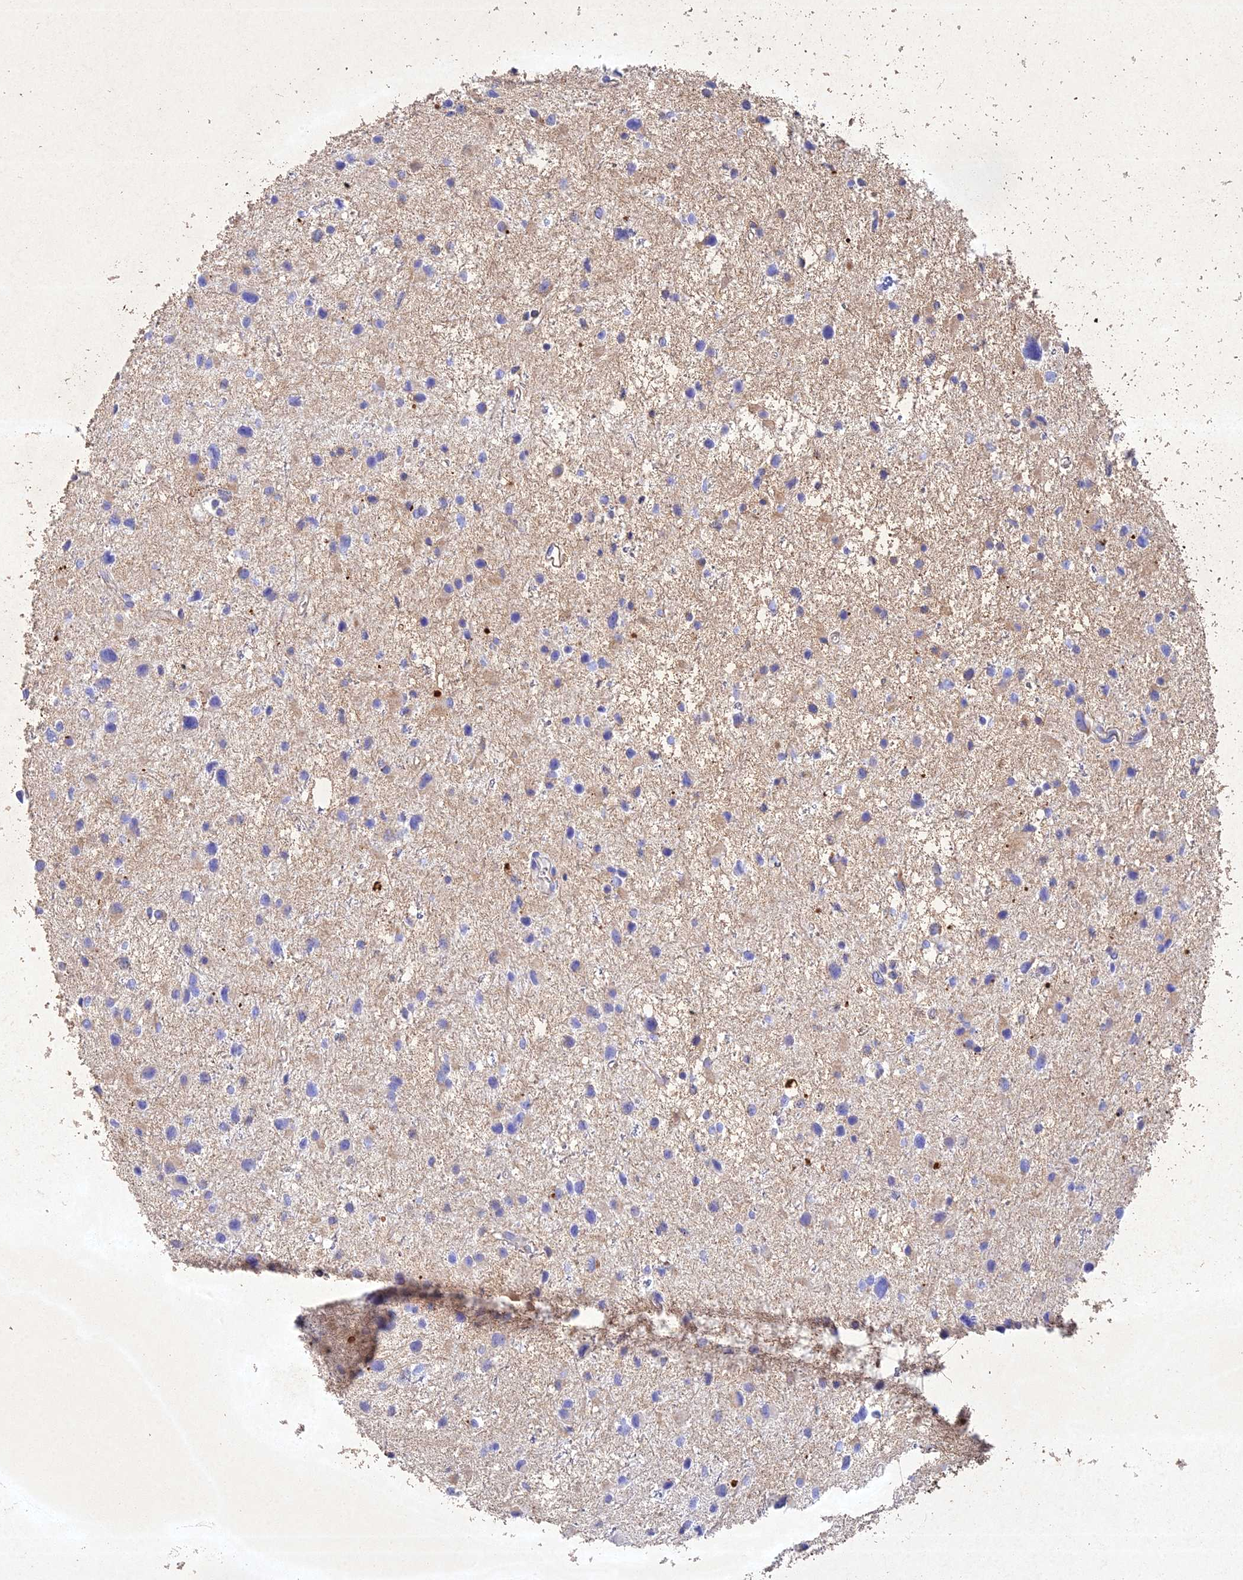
{"staining": {"intensity": "negative", "quantity": "none", "location": "none"}, "tissue": "glioma", "cell_type": "Tumor cells", "image_type": "cancer", "snomed": [{"axis": "morphology", "description": "Glioma, malignant, Low grade"}, {"axis": "topography", "description": "Brain"}], "caption": "Protein analysis of malignant low-grade glioma shows no significant staining in tumor cells.", "gene": "NDUFV1", "patient": {"sex": "female", "age": 32}}